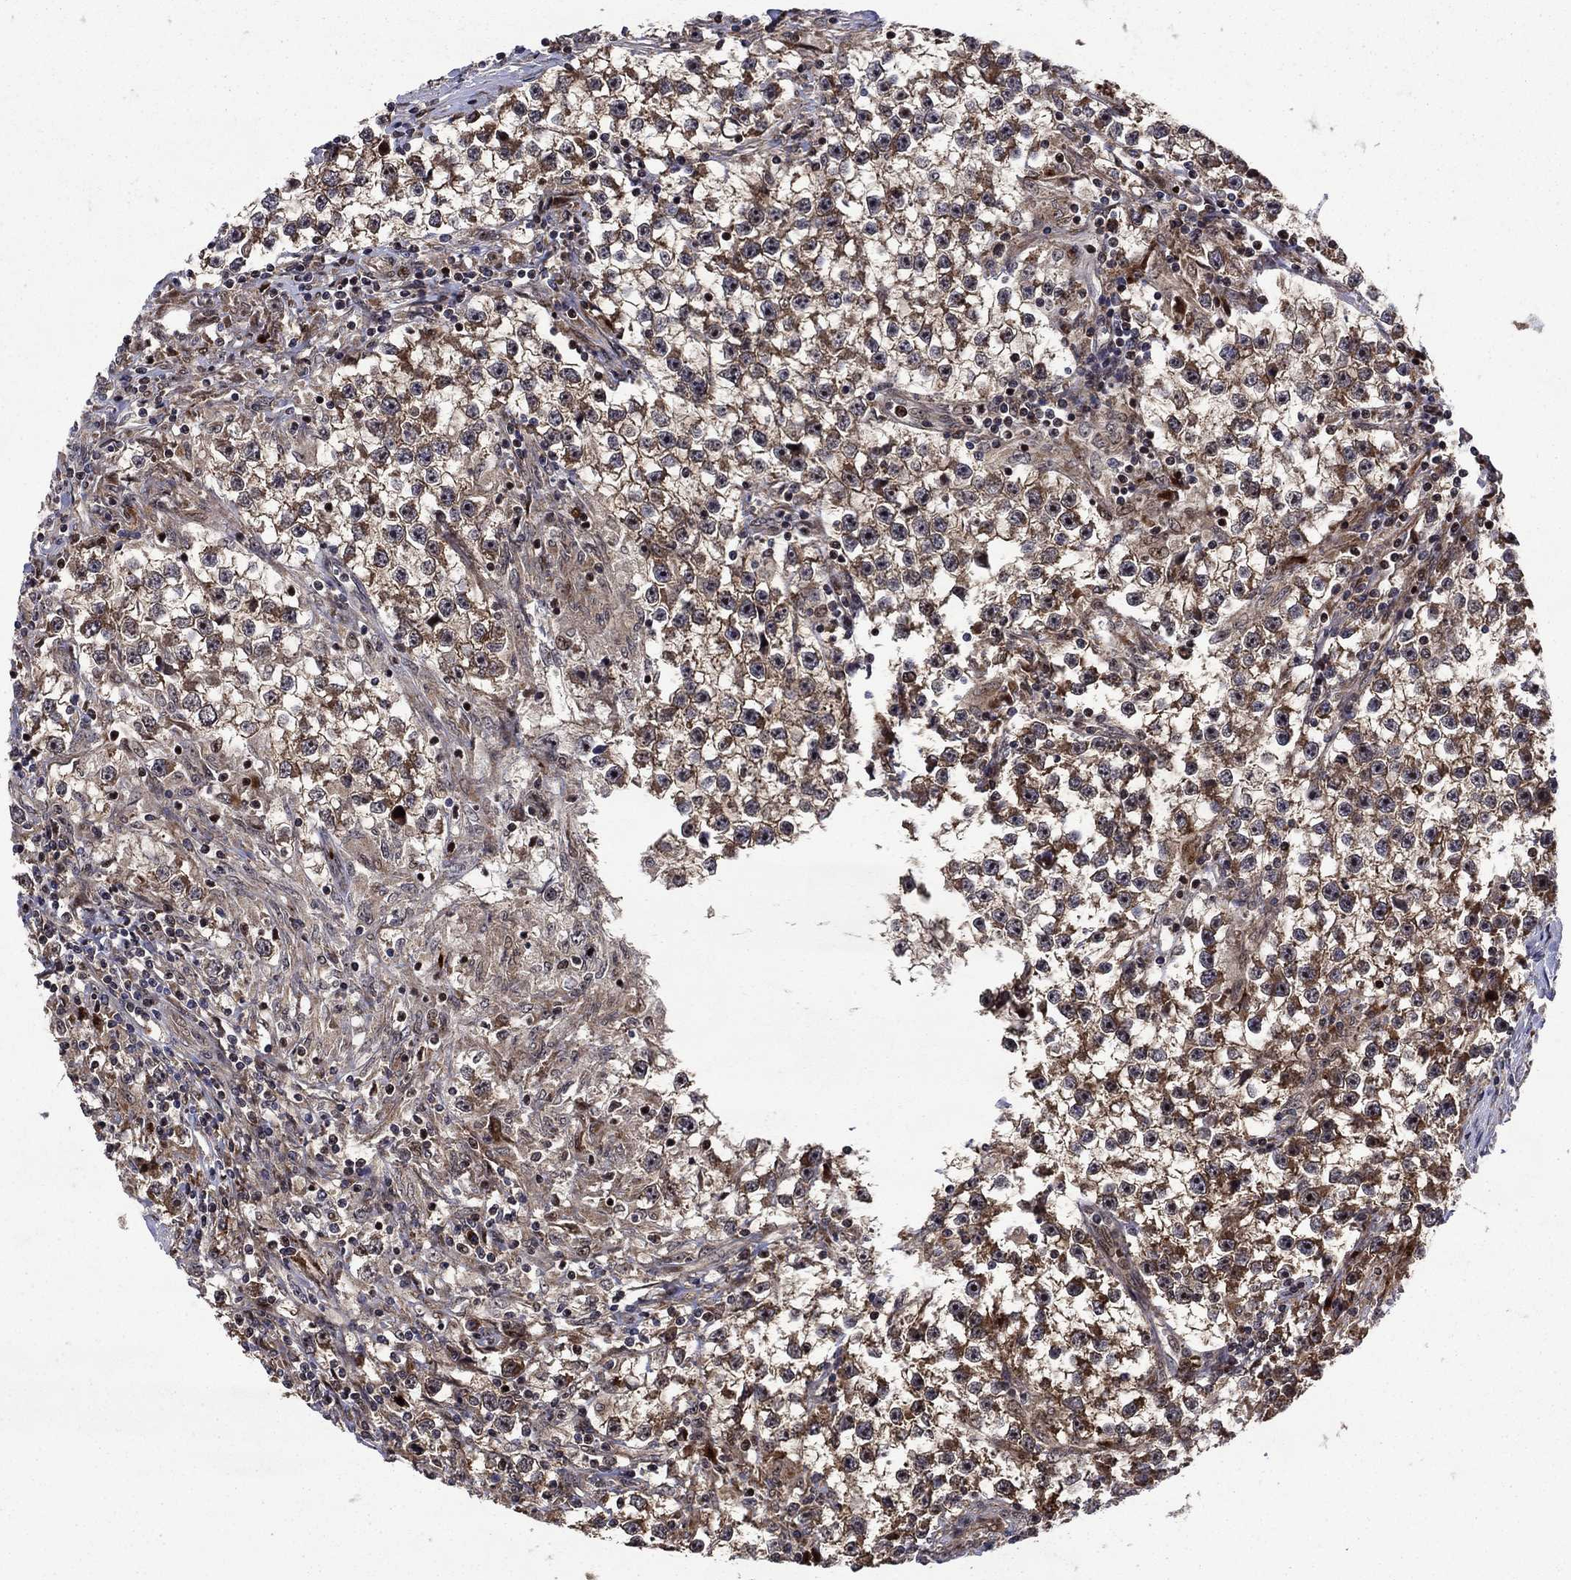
{"staining": {"intensity": "moderate", "quantity": ">75%", "location": "cytoplasmic/membranous"}, "tissue": "testis cancer", "cell_type": "Tumor cells", "image_type": "cancer", "snomed": [{"axis": "morphology", "description": "Seminoma, NOS"}, {"axis": "topography", "description": "Testis"}], "caption": "Human testis cancer stained for a protein (brown) exhibits moderate cytoplasmic/membranous positive positivity in approximately >75% of tumor cells.", "gene": "AGTPBP1", "patient": {"sex": "male", "age": 59}}